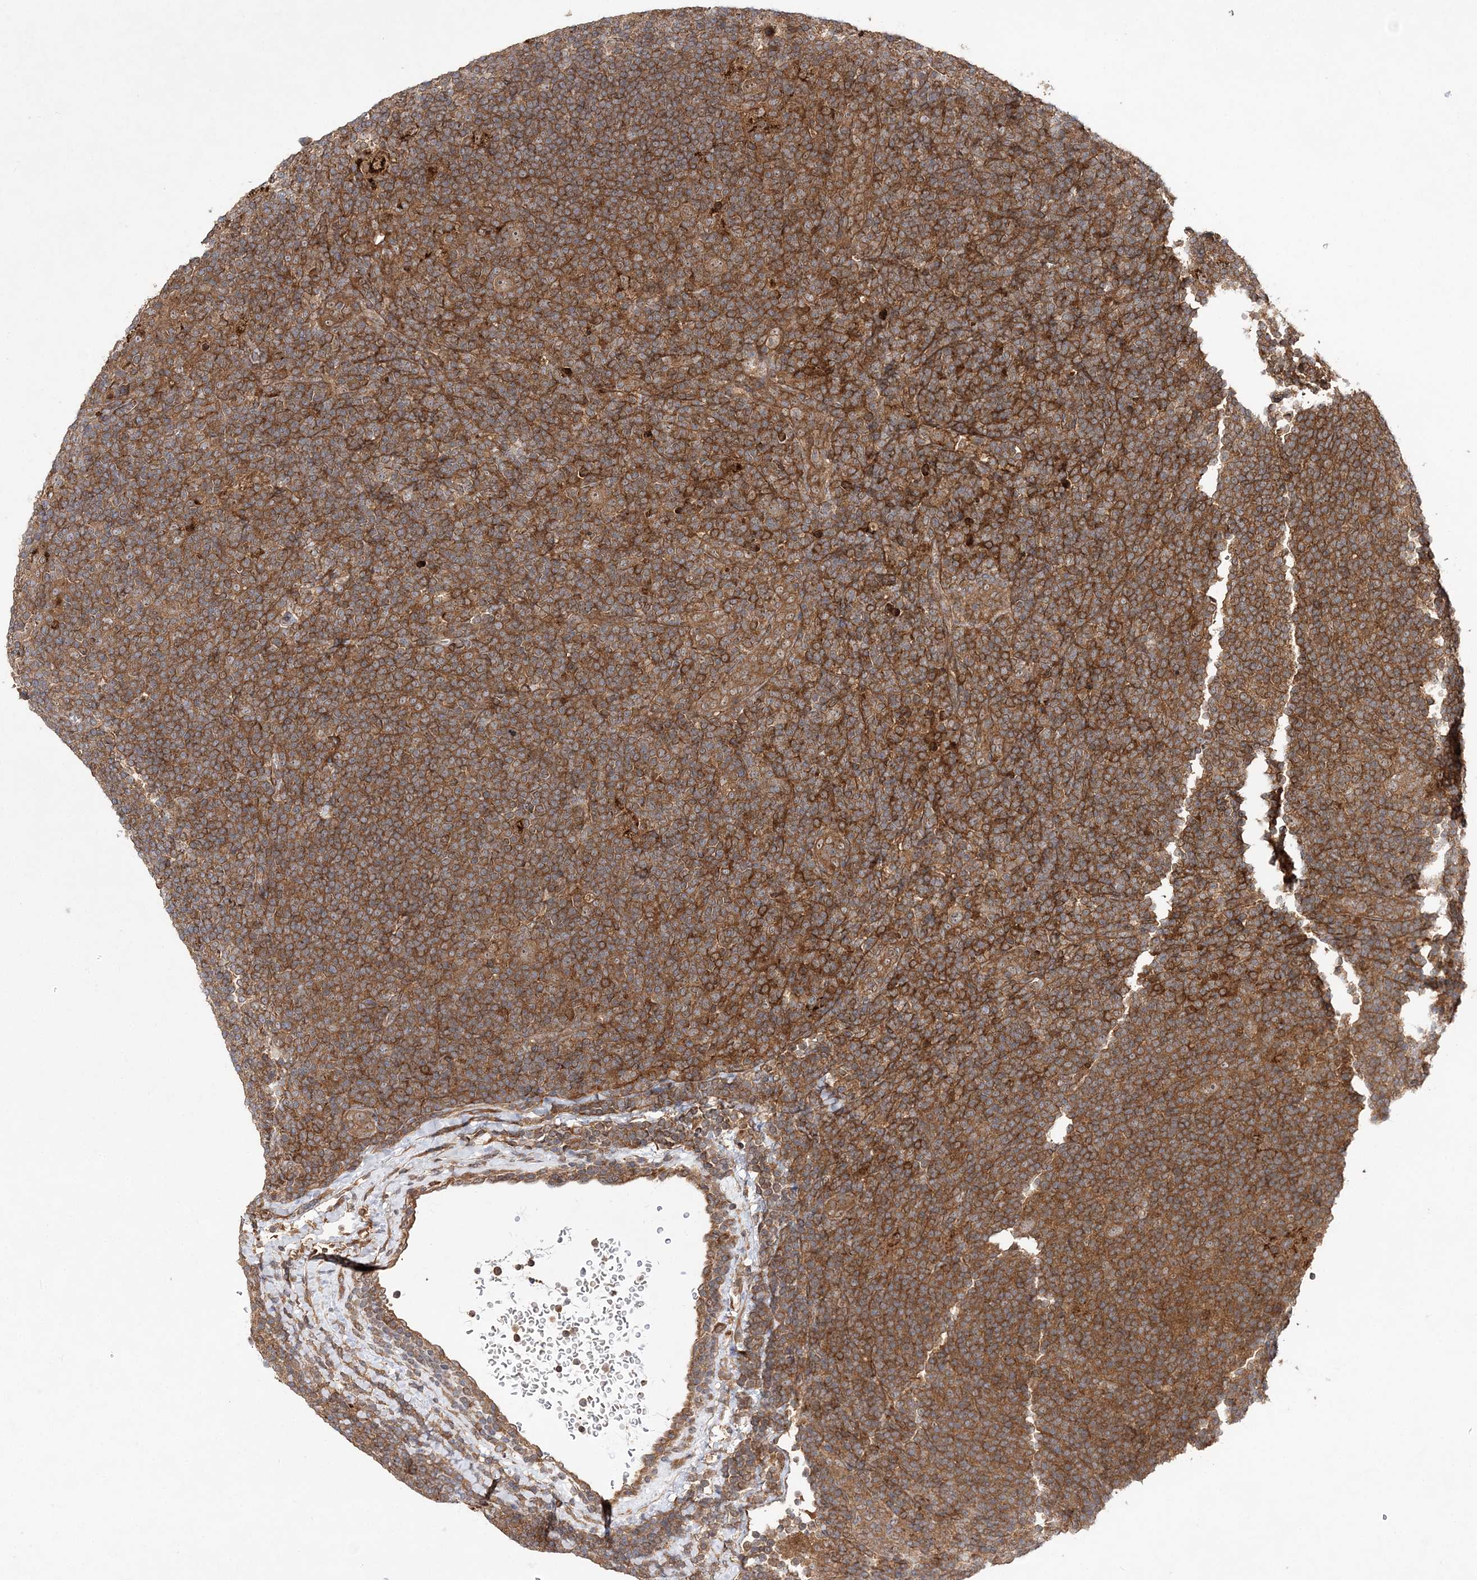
{"staining": {"intensity": "moderate", "quantity": ">75%", "location": "cytoplasmic/membranous"}, "tissue": "lymphoma", "cell_type": "Tumor cells", "image_type": "cancer", "snomed": [{"axis": "morphology", "description": "Hodgkin's disease, NOS"}, {"axis": "topography", "description": "Lymph node"}], "caption": "Tumor cells demonstrate medium levels of moderate cytoplasmic/membranous expression in approximately >75% of cells in human Hodgkin's disease.", "gene": "TMEM9B", "patient": {"sex": "female", "age": 57}}